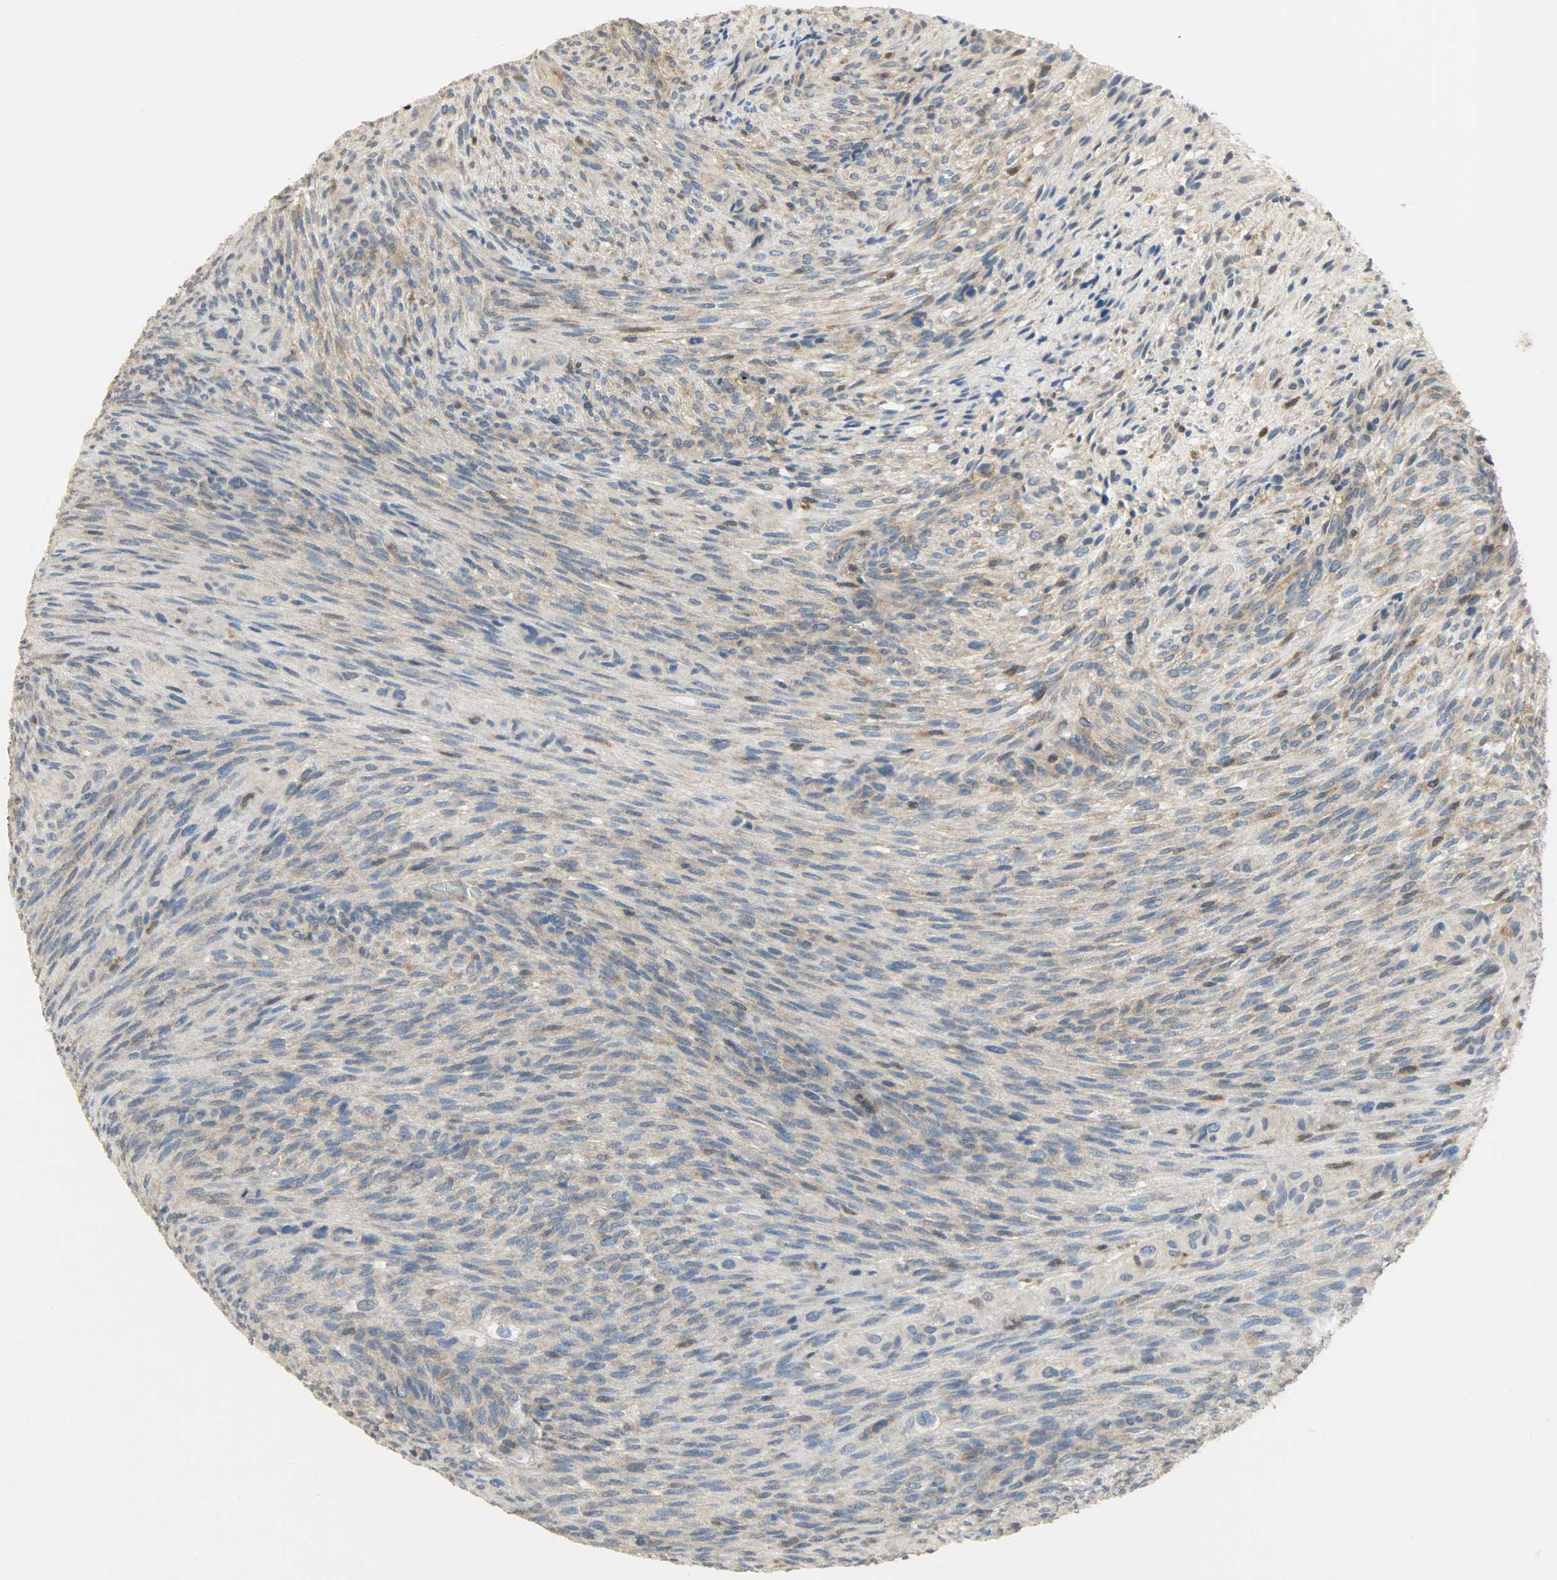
{"staining": {"intensity": "moderate", "quantity": ">75%", "location": "cytoplasmic/membranous"}, "tissue": "glioma", "cell_type": "Tumor cells", "image_type": "cancer", "snomed": [{"axis": "morphology", "description": "Glioma, malignant, High grade"}, {"axis": "topography", "description": "Cerebral cortex"}], "caption": "Protein staining of glioma tissue exhibits moderate cytoplasmic/membranous staining in approximately >75% of tumor cells.", "gene": "TRIM21", "patient": {"sex": "female", "age": 55}}